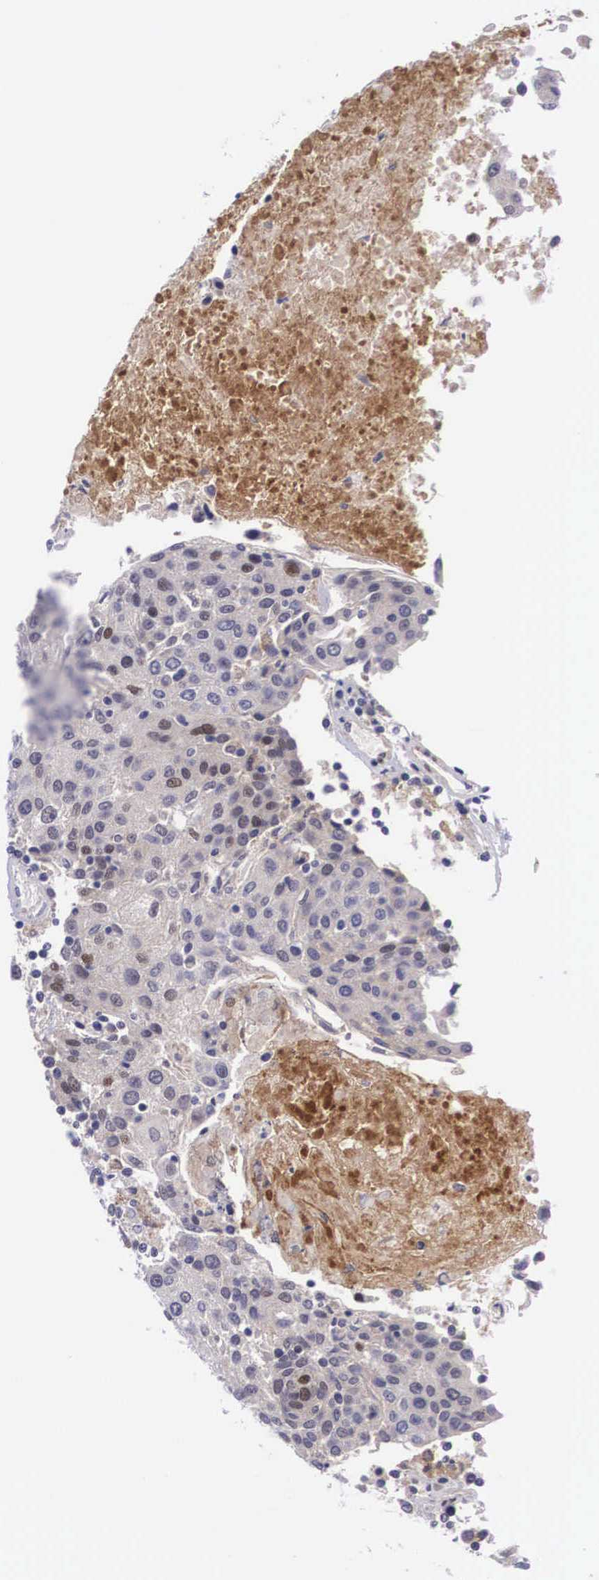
{"staining": {"intensity": "weak", "quantity": "<25%", "location": "nuclear"}, "tissue": "urothelial cancer", "cell_type": "Tumor cells", "image_type": "cancer", "snomed": [{"axis": "morphology", "description": "Urothelial carcinoma, High grade"}, {"axis": "topography", "description": "Urinary bladder"}], "caption": "Urothelial cancer was stained to show a protein in brown. There is no significant staining in tumor cells. (DAB (3,3'-diaminobenzidine) immunohistochemistry with hematoxylin counter stain).", "gene": "EMID1", "patient": {"sex": "female", "age": 85}}